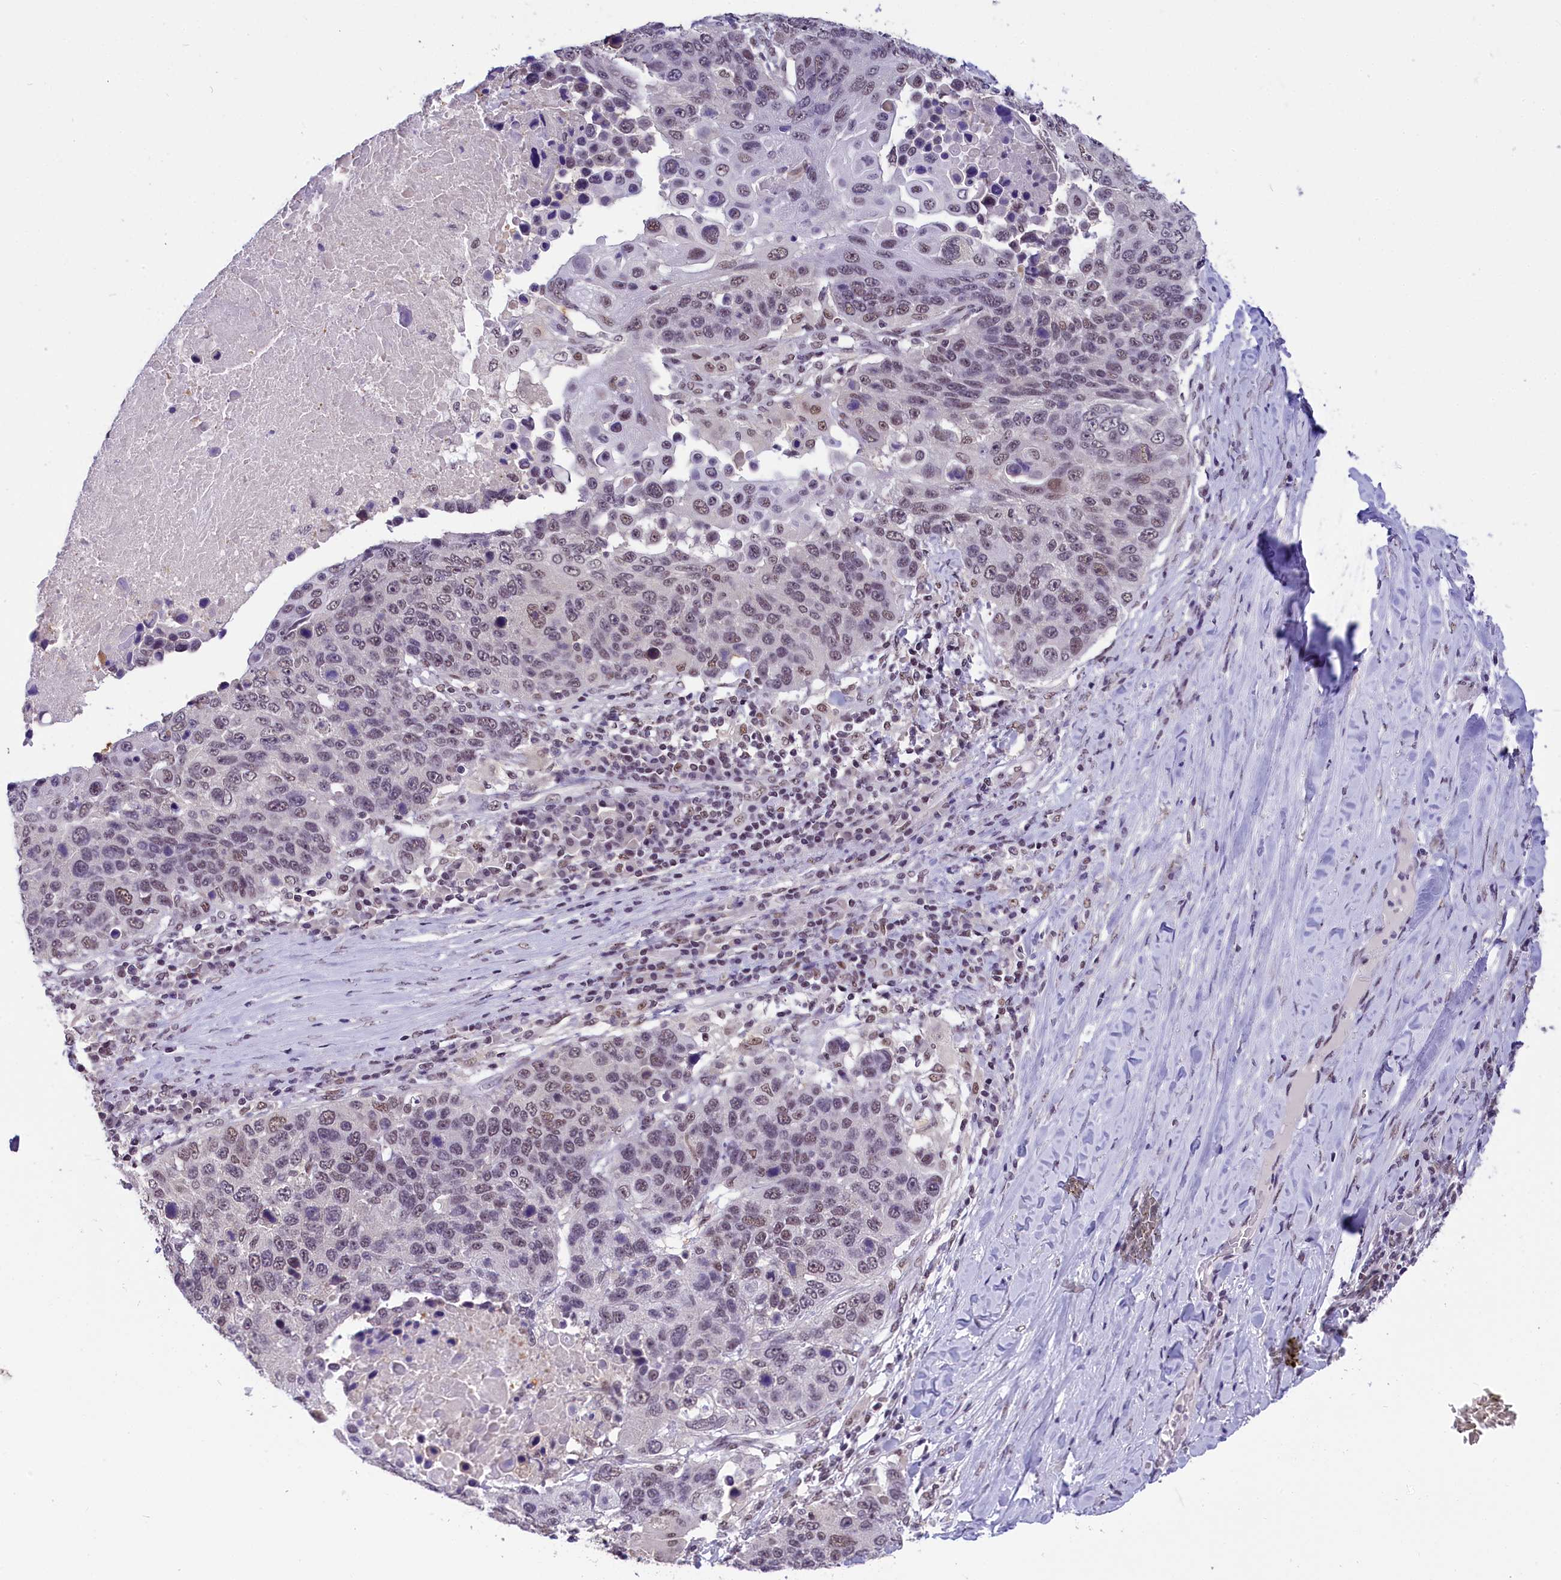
{"staining": {"intensity": "weak", "quantity": "25%-75%", "location": "nuclear"}, "tissue": "lung cancer", "cell_type": "Tumor cells", "image_type": "cancer", "snomed": [{"axis": "morphology", "description": "Normal tissue, NOS"}, {"axis": "morphology", "description": "Squamous cell carcinoma, NOS"}, {"axis": "topography", "description": "Lymph node"}, {"axis": "topography", "description": "Lung"}], "caption": "The photomicrograph demonstrates staining of lung cancer, revealing weak nuclear protein expression (brown color) within tumor cells.", "gene": "ZC3H4", "patient": {"sex": "male", "age": 66}}